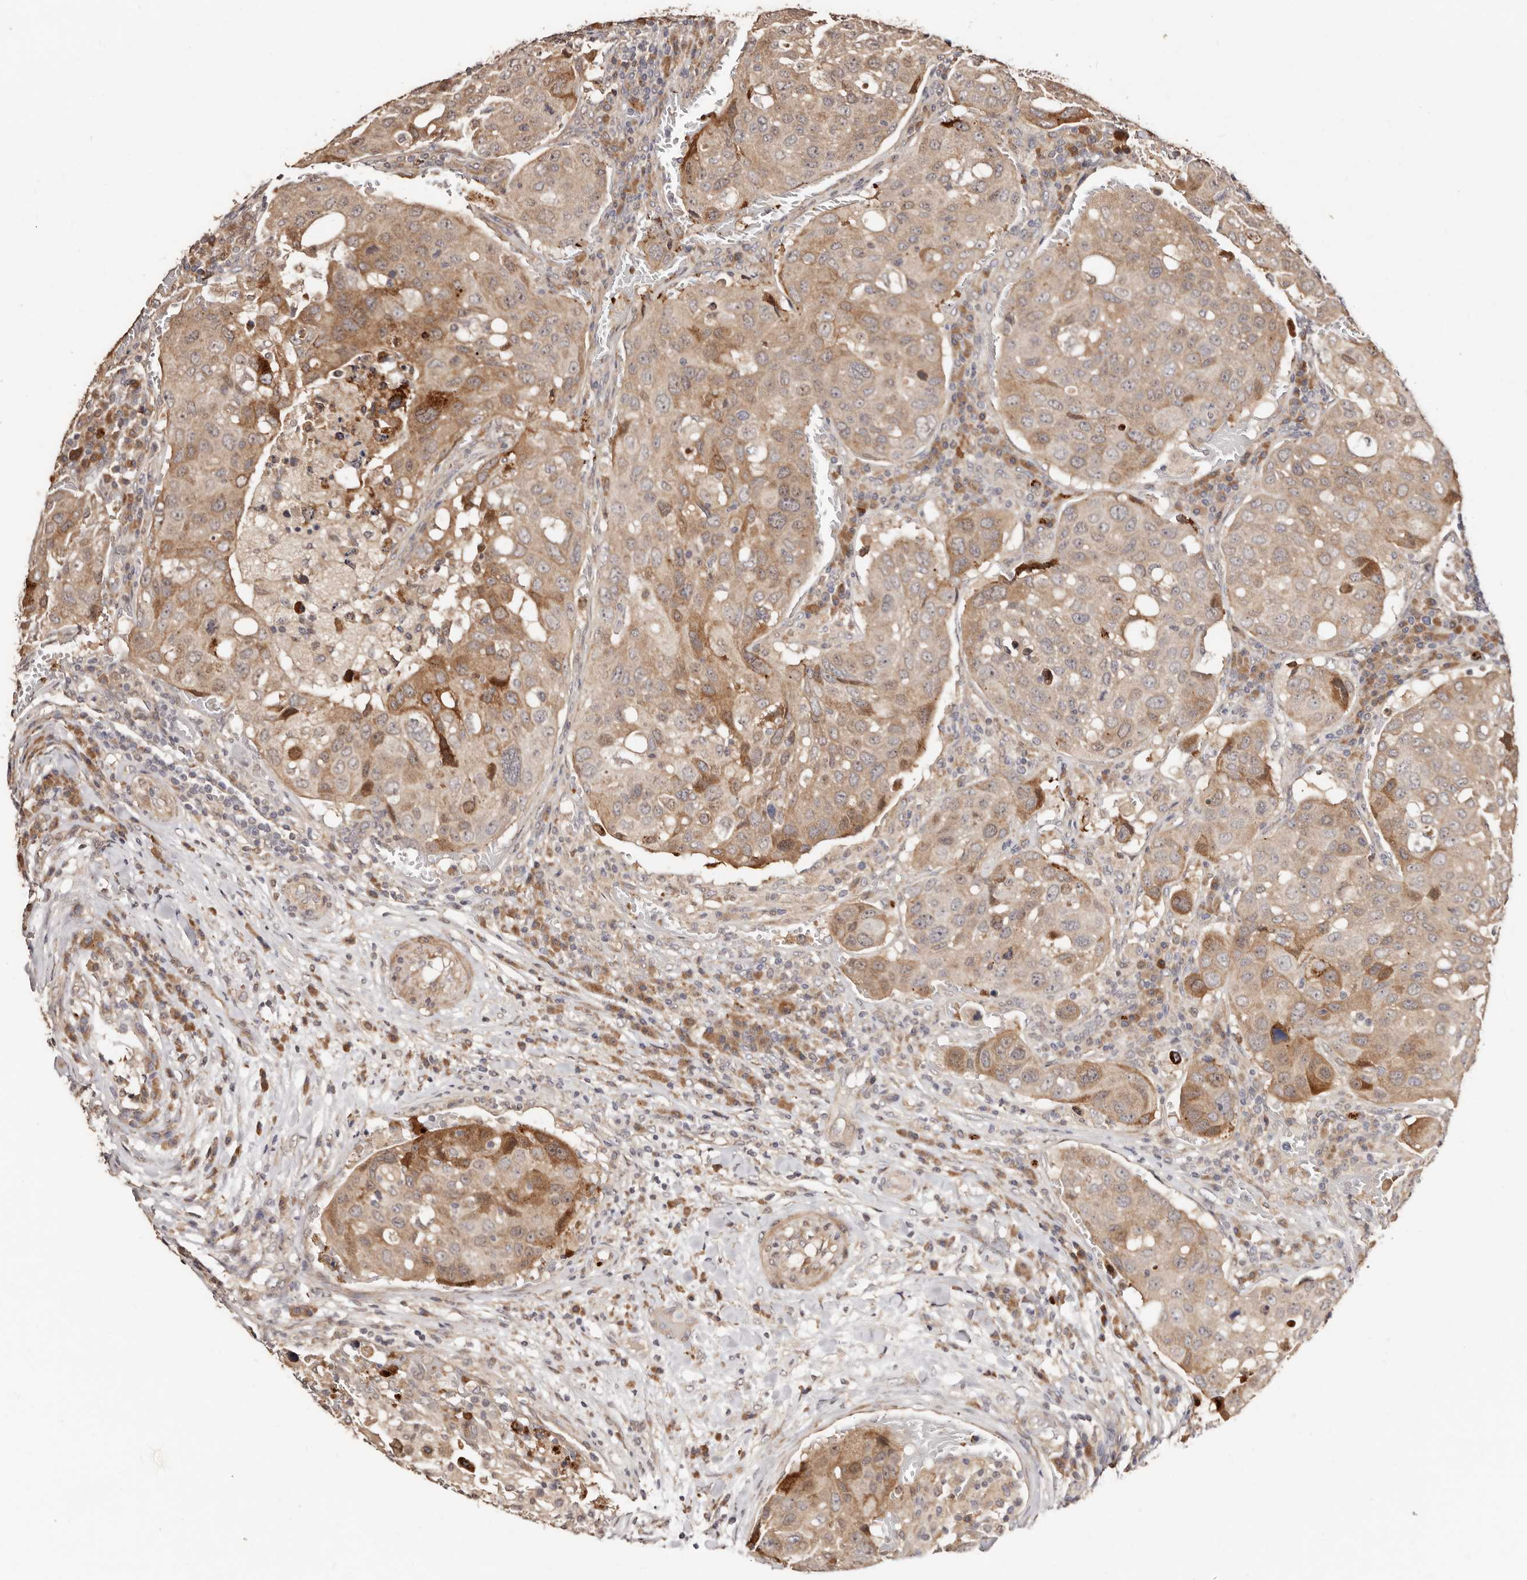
{"staining": {"intensity": "moderate", "quantity": "<25%", "location": "cytoplasmic/membranous"}, "tissue": "urothelial cancer", "cell_type": "Tumor cells", "image_type": "cancer", "snomed": [{"axis": "morphology", "description": "Urothelial carcinoma, High grade"}, {"axis": "topography", "description": "Lymph node"}, {"axis": "topography", "description": "Urinary bladder"}], "caption": "About <25% of tumor cells in human urothelial cancer demonstrate moderate cytoplasmic/membranous protein positivity as visualized by brown immunohistochemical staining.", "gene": "APOL6", "patient": {"sex": "male", "age": 51}}